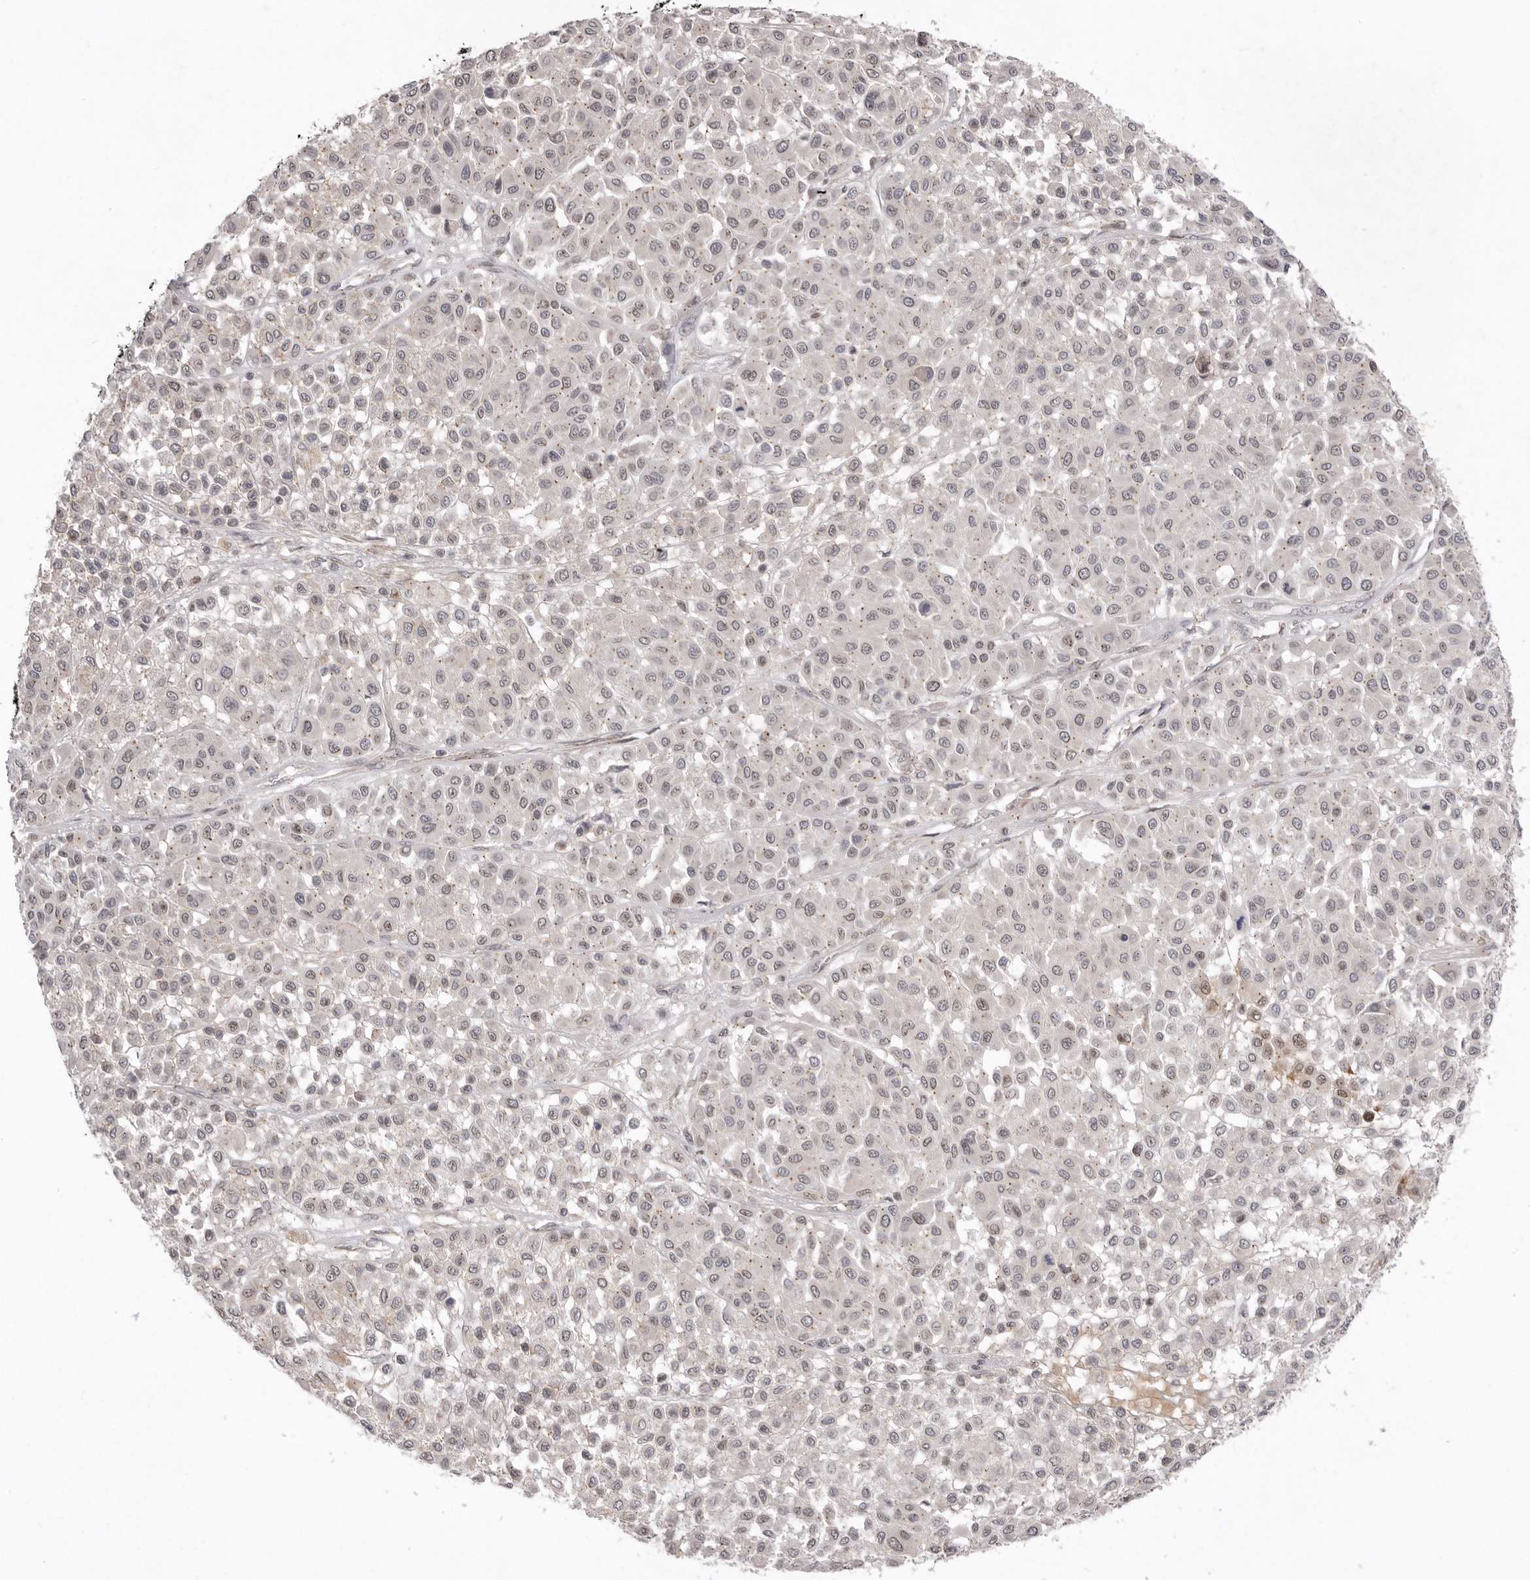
{"staining": {"intensity": "weak", "quantity": "<25%", "location": "nuclear"}, "tissue": "melanoma", "cell_type": "Tumor cells", "image_type": "cancer", "snomed": [{"axis": "morphology", "description": "Malignant melanoma, Metastatic site"}, {"axis": "topography", "description": "Soft tissue"}], "caption": "Immunohistochemistry (IHC) photomicrograph of malignant melanoma (metastatic site) stained for a protein (brown), which demonstrates no staining in tumor cells.", "gene": "TLR3", "patient": {"sex": "male", "age": 41}}